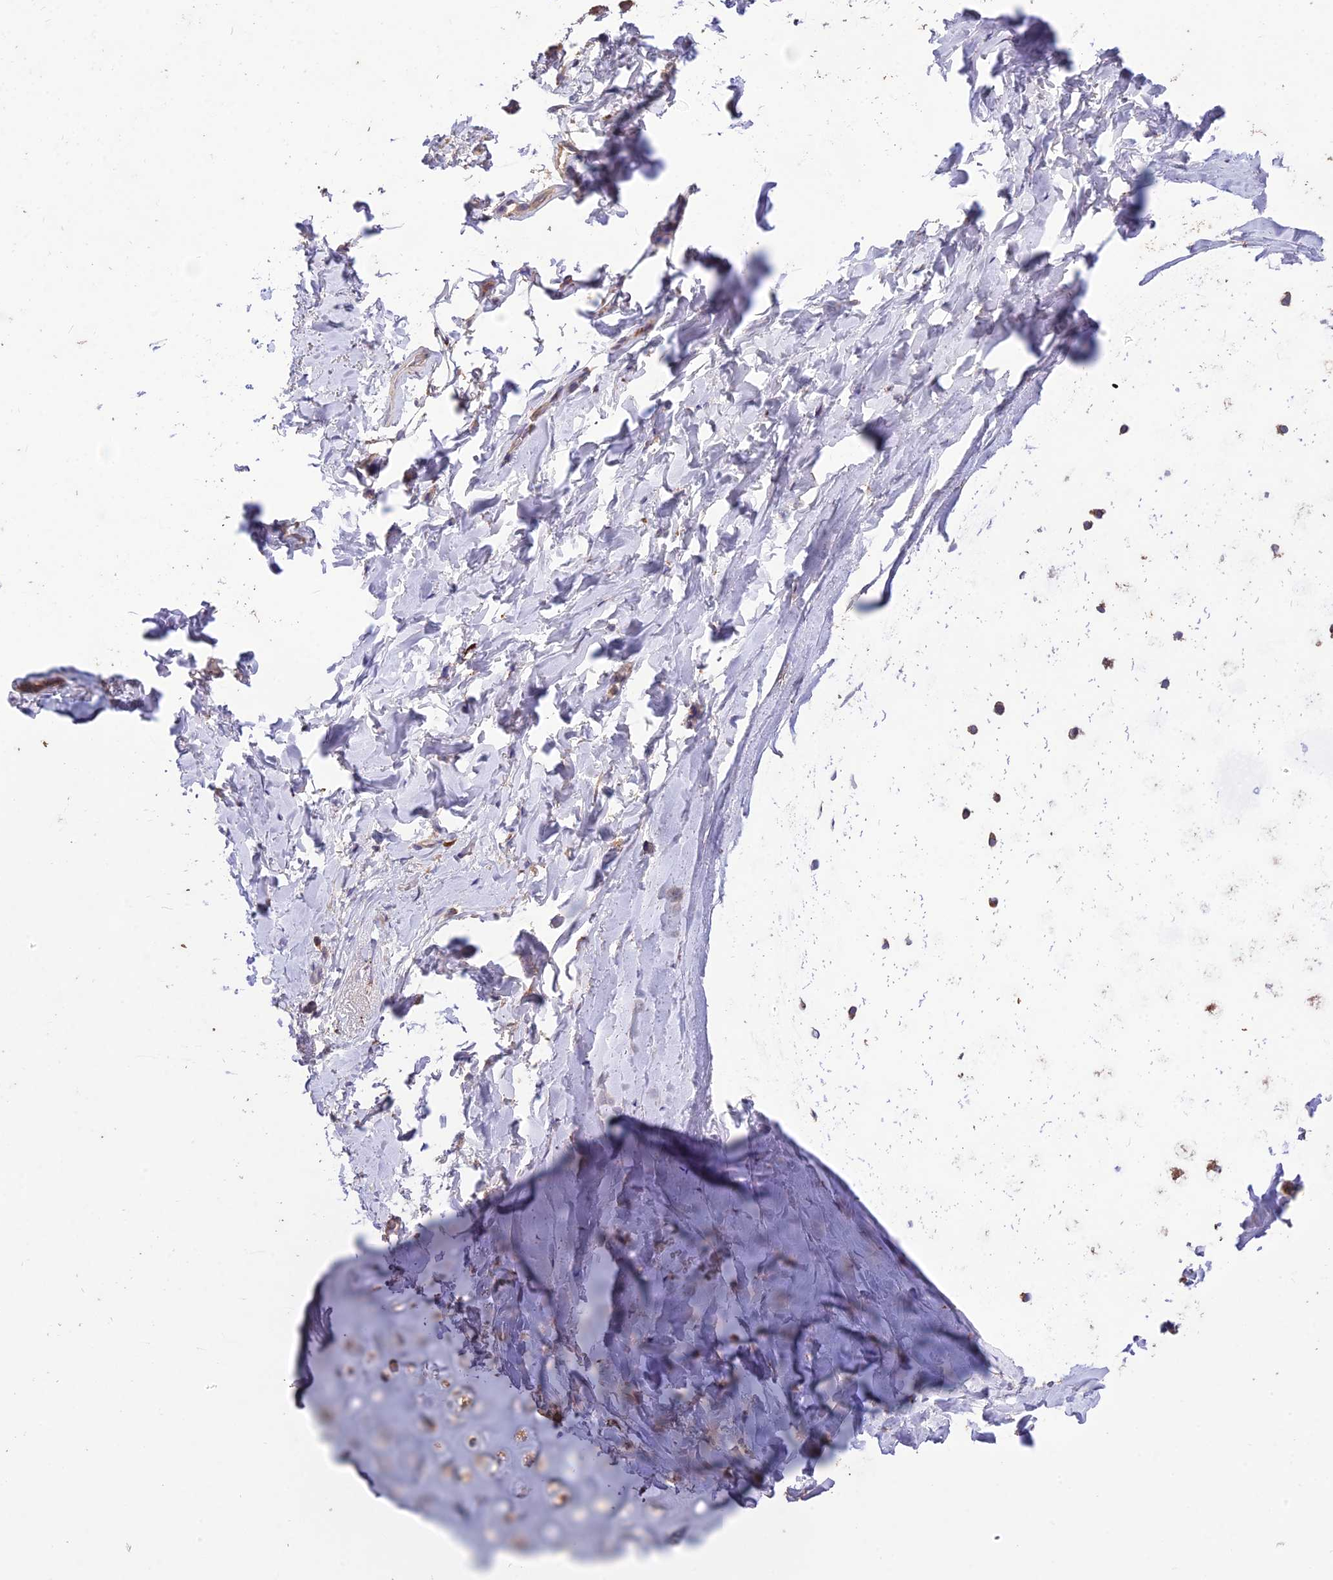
{"staining": {"intensity": "weak", "quantity": ">75%", "location": "cytoplasmic/membranous"}, "tissue": "adipose tissue", "cell_type": "Adipocytes", "image_type": "normal", "snomed": [{"axis": "morphology", "description": "Normal tissue, NOS"}, {"axis": "topography", "description": "Lymph node"}, {"axis": "topography", "description": "Bronchus"}], "caption": "The photomicrograph exhibits staining of unremarkable adipose tissue, revealing weak cytoplasmic/membranous protein expression (brown color) within adipocytes. (DAB IHC with brightfield microscopy, high magnification).", "gene": "SDHD", "patient": {"sex": "male", "age": 63}}